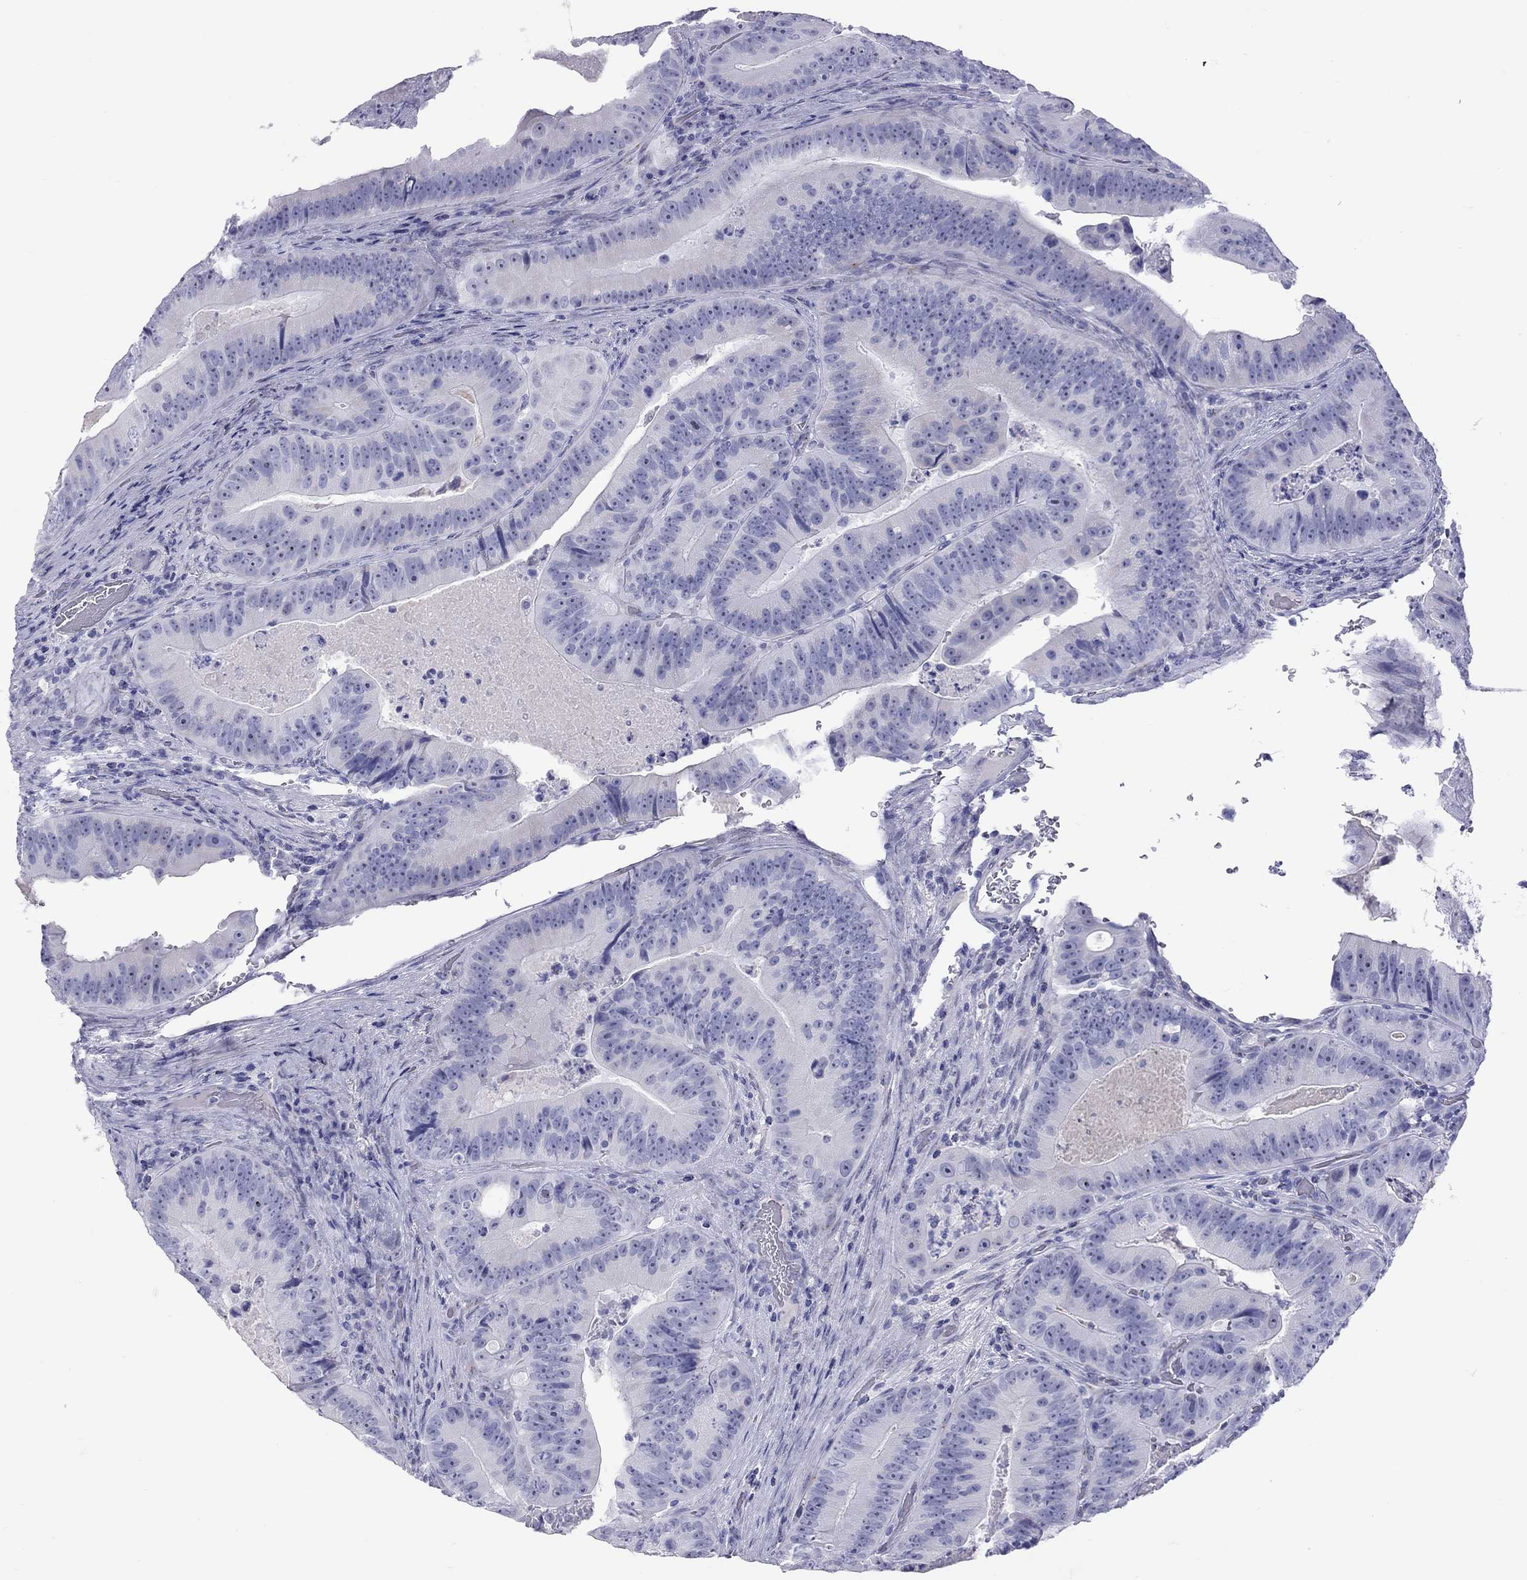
{"staining": {"intensity": "negative", "quantity": "none", "location": "none"}, "tissue": "colorectal cancer", "cell_type": "Tumor cells", "image_type": "cancer", "snomed": [{"axis": "morphology", "description": "Adenocarcinoma, NOS"}, {"axis": "topography", "description": "Colon"}], "caption": "High power microscopy photomicrograph of an immunohistochemistry (IHC) micrograph of colorectal cancer, revealing no significant positivity in tumor cells. (DAB (3,3'-diaminobenzidine) IHC visualized using brightfield microscopy, high magnification).", "gene": "STAG3", "patient": {"sex": "female", "age": 86}}